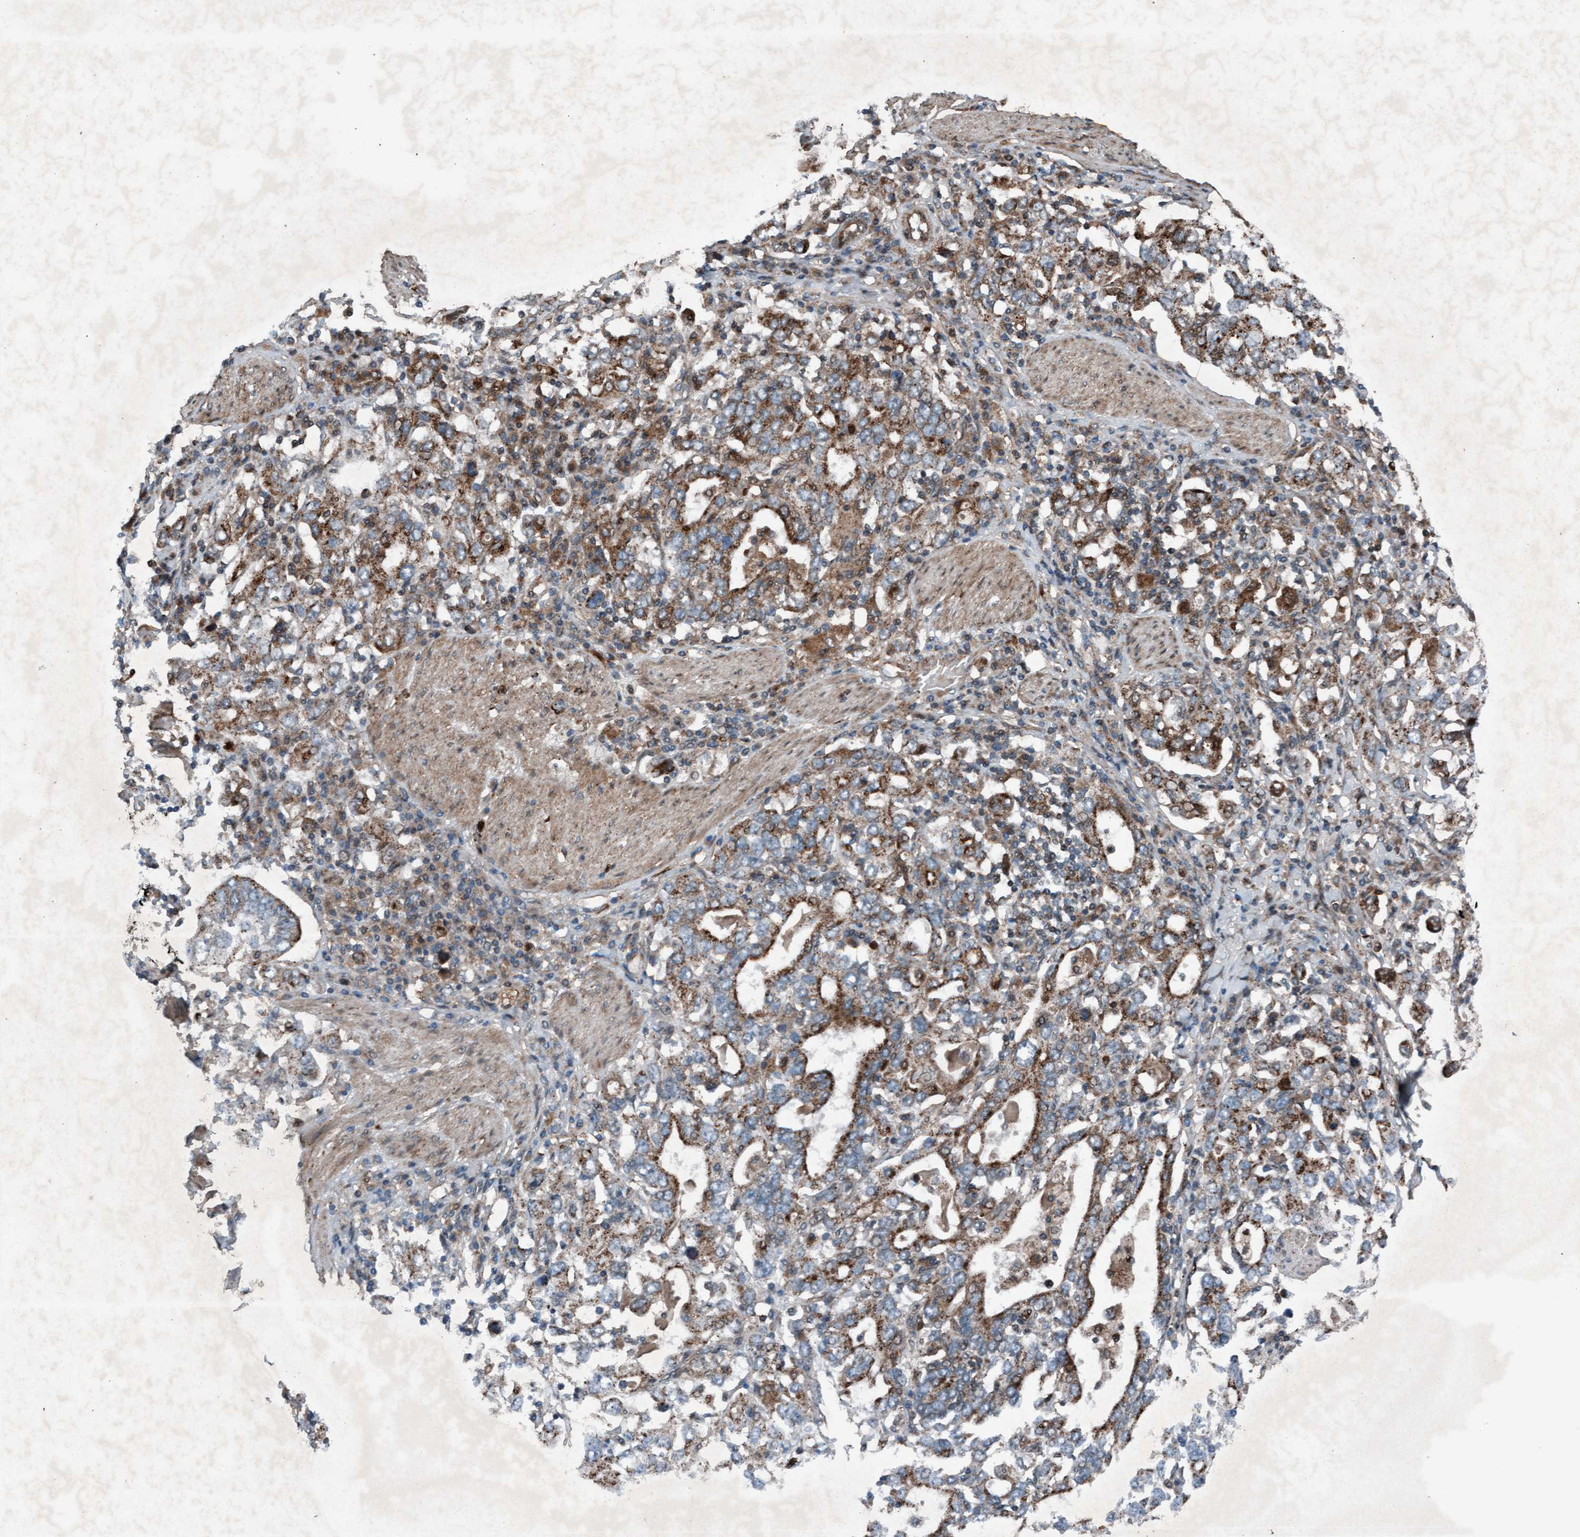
{"staining": {"intensity": "moderate", "quantity": ">75%", "location": "cytoplasmic/membranous"}, "tissue": "stomach cancer", "cell_type": "Tumor cells", "image_type": "cancer", "snomed": [{"axis": "morphology", "description": "Adenocarcinoma, NOS"}, {"axis": "topography", "description": "Stomach, upper"}], "caption": "Immunohistochemistry (IHC) (DAB) staining of human stomach adenocarcinoma displays moderate cytoplasmic/membranous protein positivity in about >75% of tumor cells.", "gene": "PLXNB2", "patient": {"sex": "male", "age": 62}}